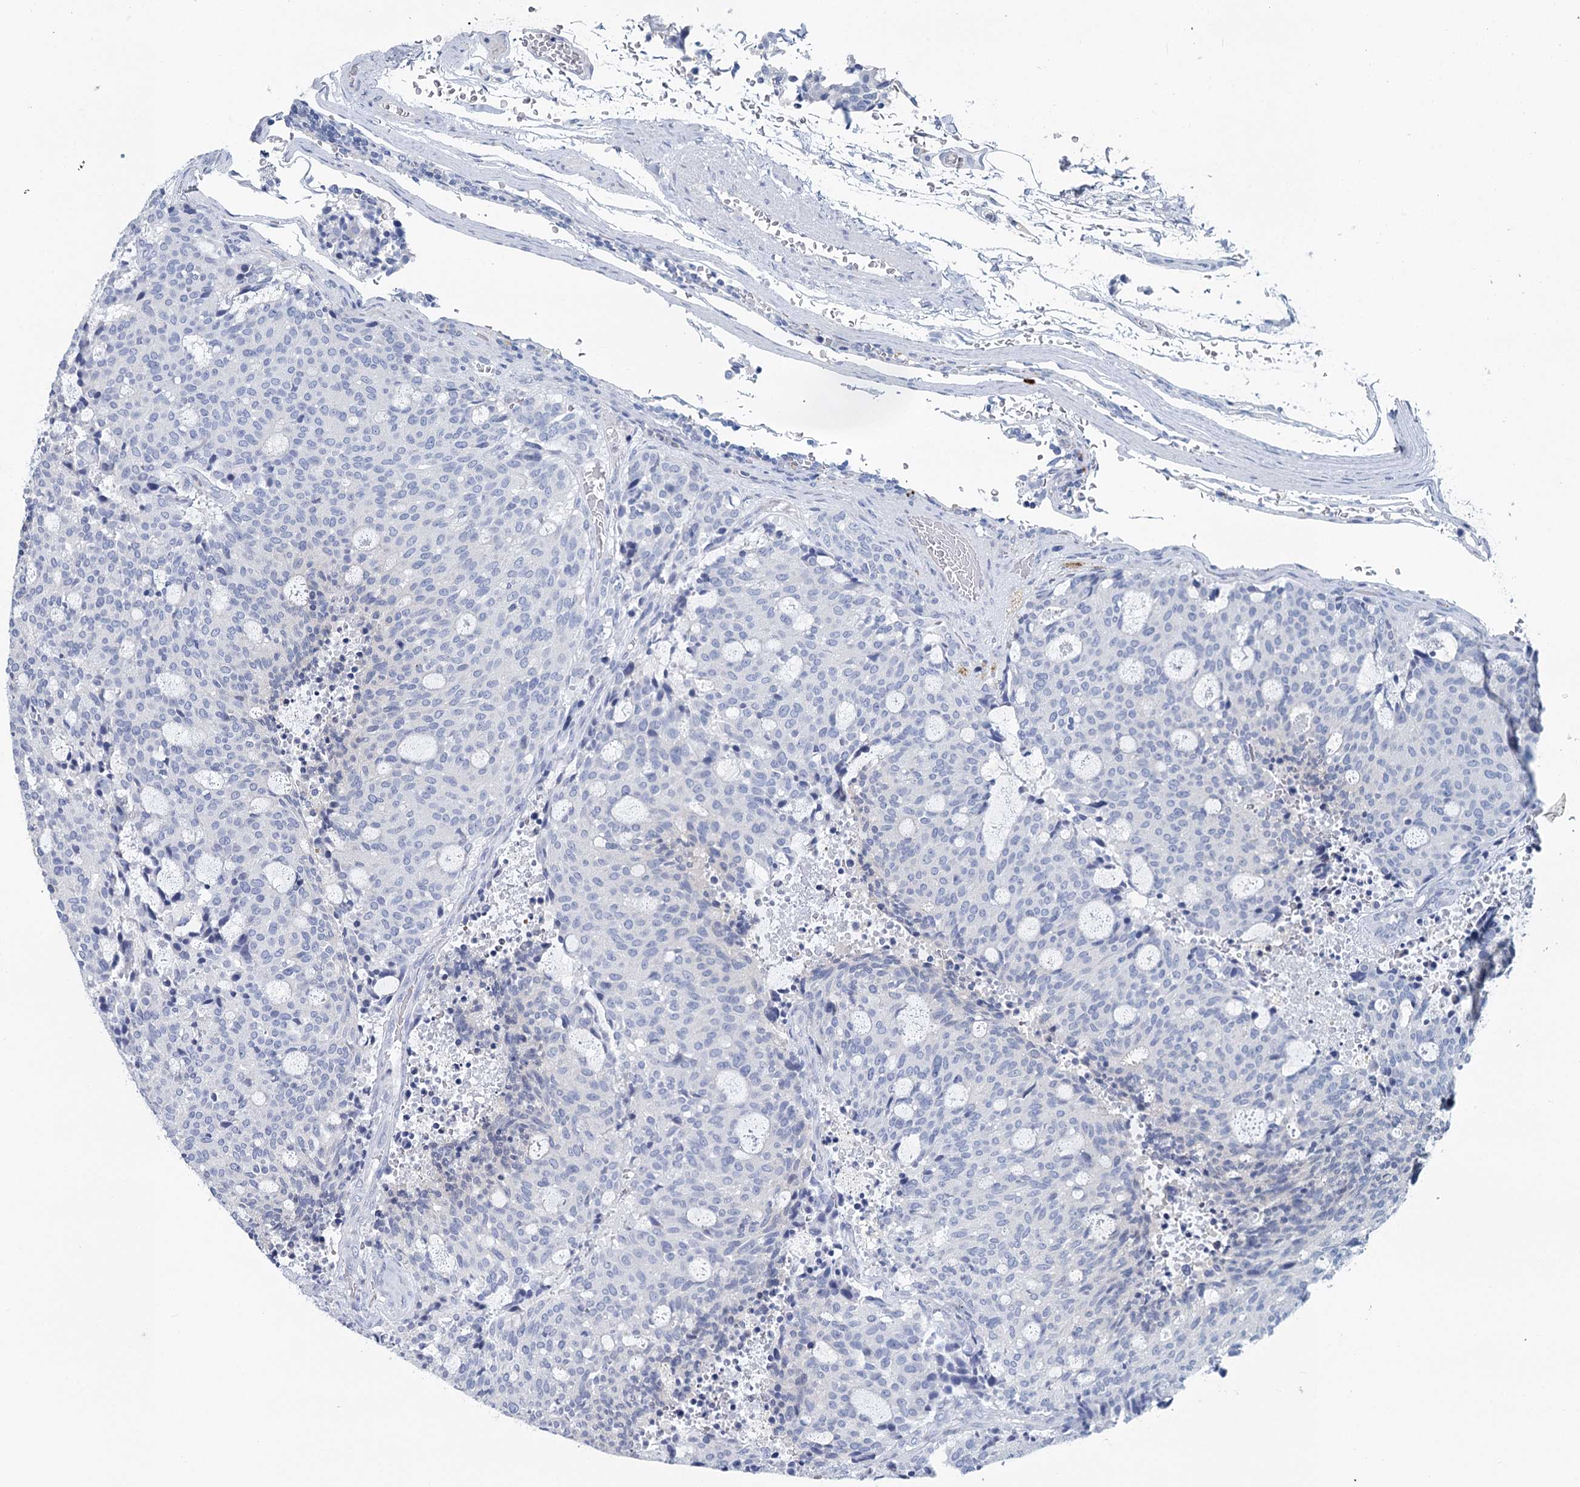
{"staining": {"intensity": "negative", "quantity": "none", "location": "none"}, "tissue": "carcinoid", "cell_type": "Tumor cells", "image_type": "cancer", "snomed": [{"axis": "morphology", "description": "Carcinoid, malignant, NOS"}, {"axis": "topography", "description": "Pancreas"}], "caption": "This is an immunohistochemistry image of human carcinoid. There is no positivity in tumor cells.", "gene": "METTL7B", "patient": {"sex": "female", "age": 54}}